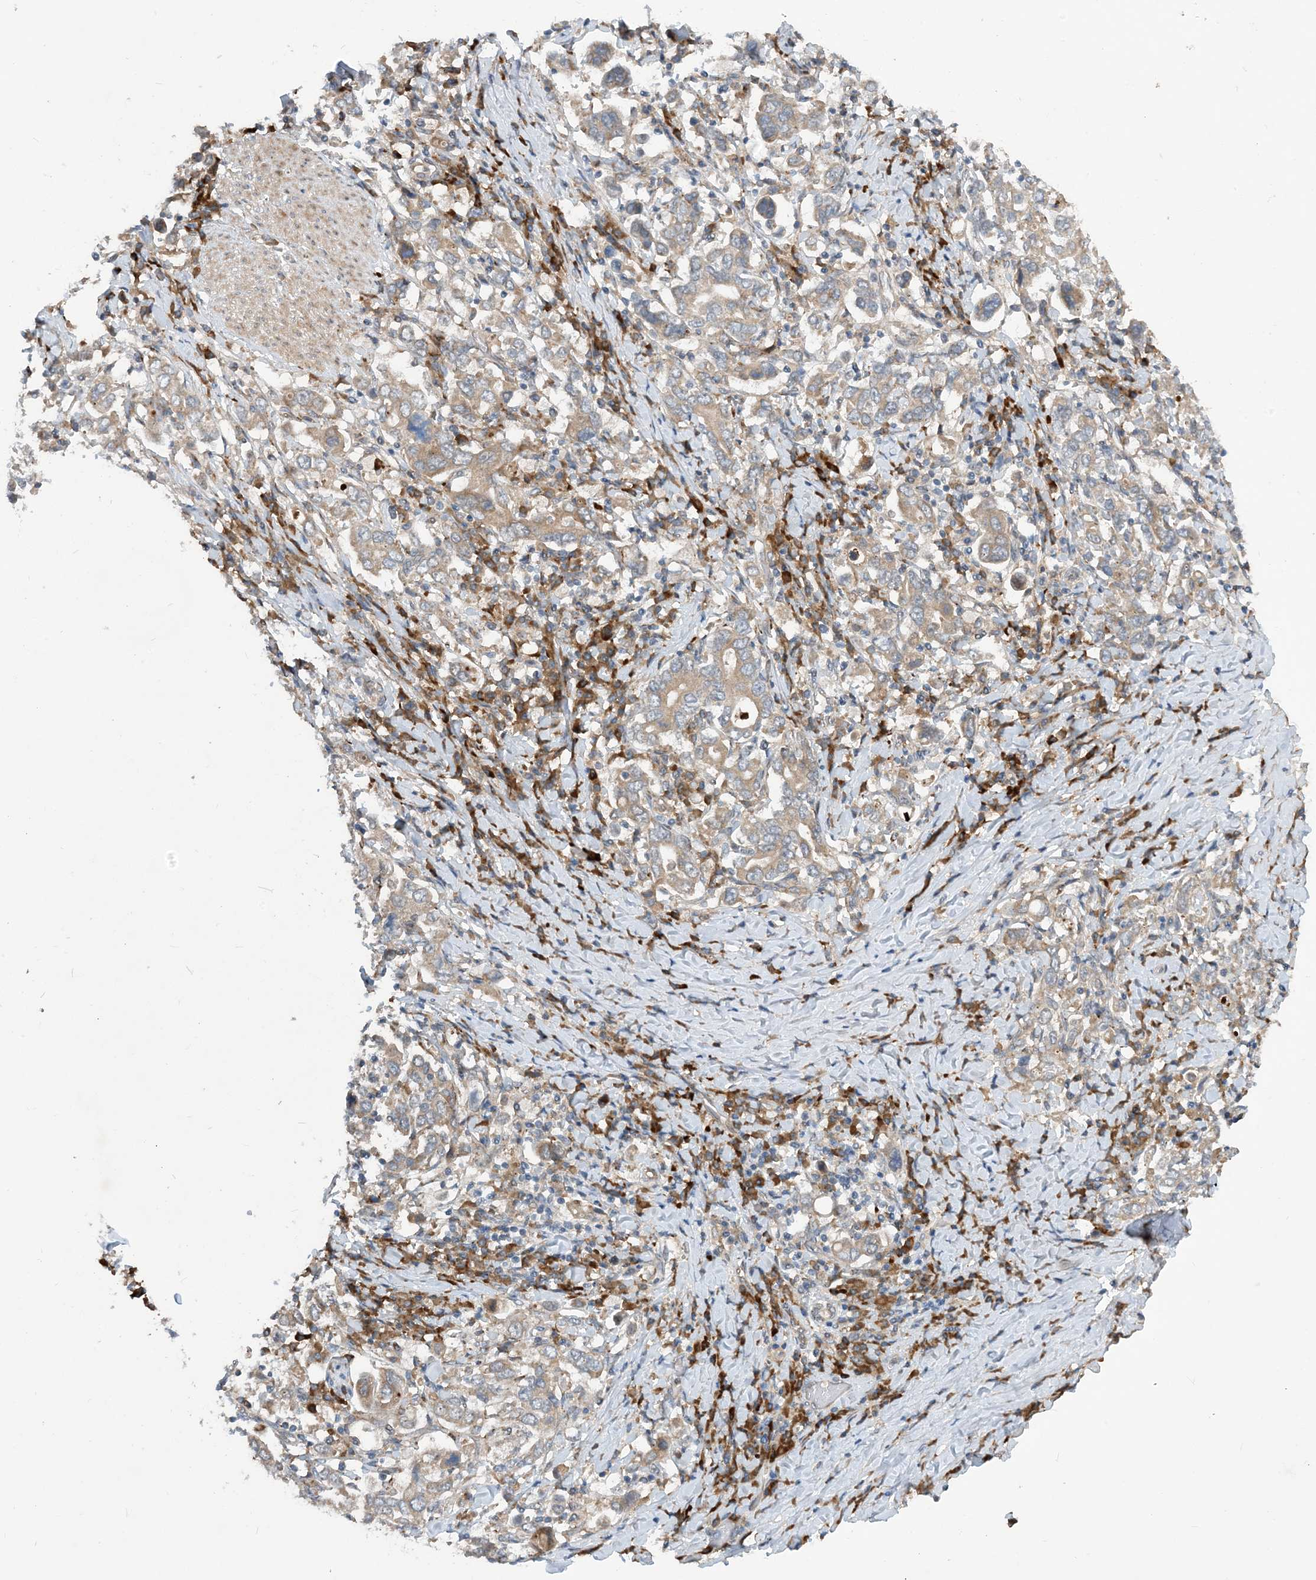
{"staining": {"intensity": "weak", "quantity": ">75%", "location": "cytoplasmic/membranous"}, "tissue": "stomach cancer", "cell_type": "Tumor cells", "image_type": "cancer", "snomed": [{"axis": "morphology", "description": "Adenocarcinoma, NOS"}, {"axis": "topography", "description": "Stomach, upper"}], "caption": "IHC micrograph of human stomach cancer stained for a protein (brown), which displays low levels of weak cytoplasmic/membranous staining in about >75% of tumor cells.", "gene": "PHOSPHO2", "patient": {"sex": "male", "age": 62}}